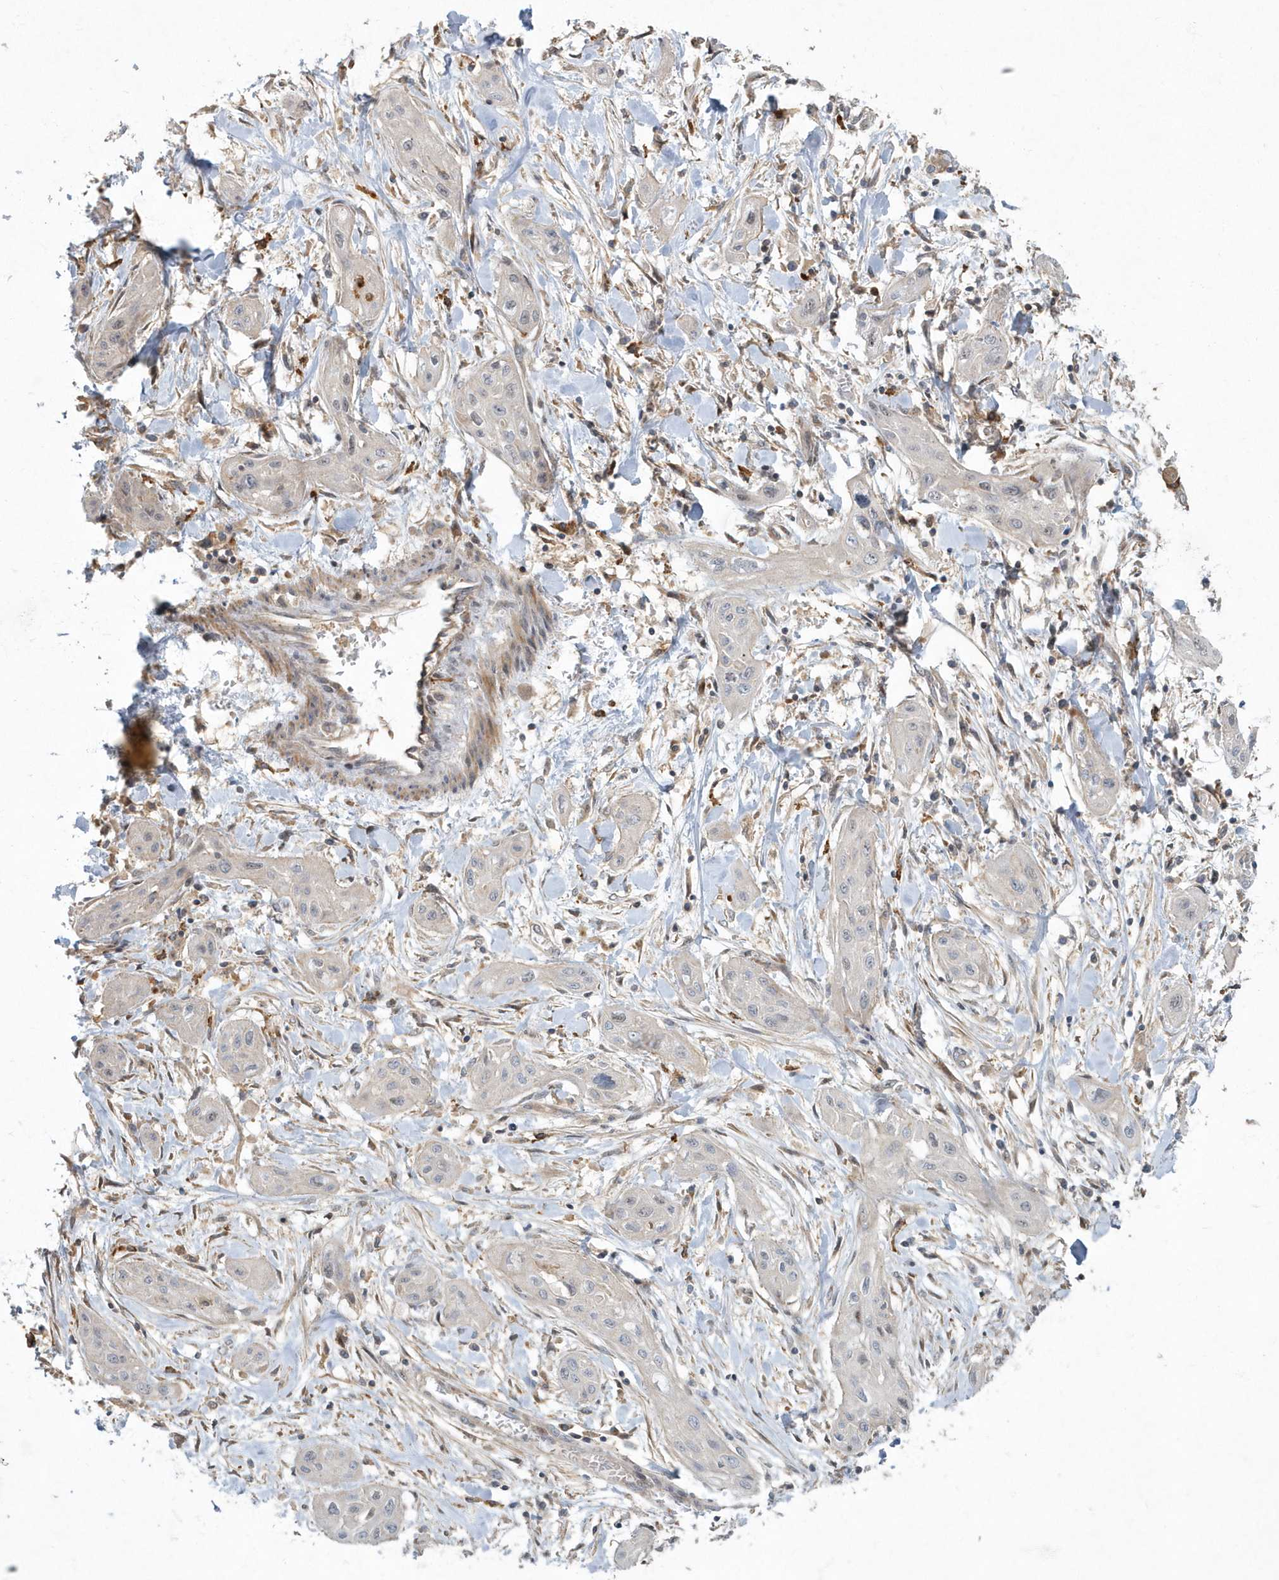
{"staining": {"intensity": "negative", "quantity": "none", "location": "none"}, "tissue": "lung cancer", "cell_type": "Tumor cells", "image_type": "cancer", "snomed": [{"axis": "morphology", "description": "Squamous cell carcinoma, NOS"}, {"axis": "topography", "description": "Lung"}], "caption": "Immunohistochemistry (IHC) of lung cancer (squamous cell carcinoma) shows no staining in tumor cells.", "gene": "ARHGEF38", "patient": {"sex": "female", "age": 47}}